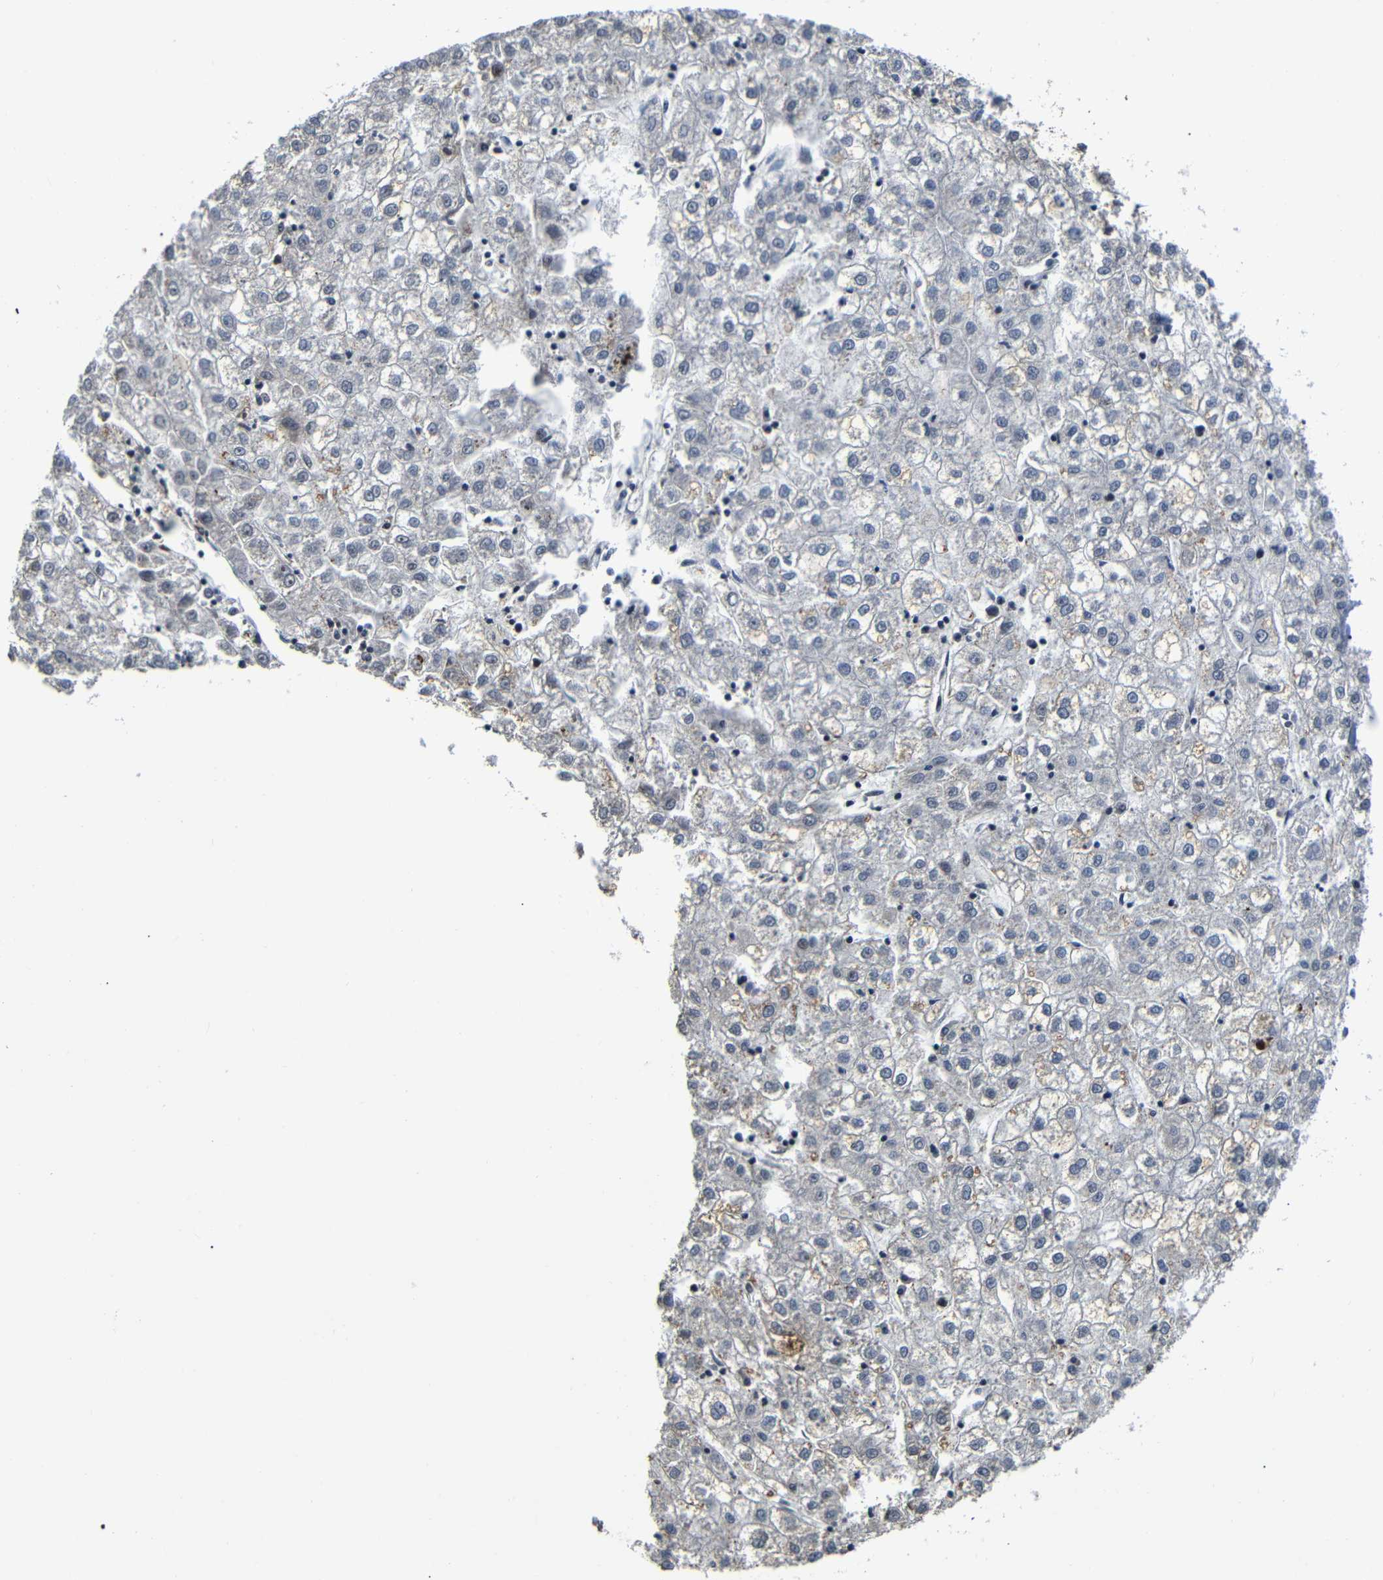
{"staining": {"intensity": "negative", "quantity": "none", "location": "none"}, "tissue": "liver cancer", "cell_type": "Tumor cells", "image_type": "cancer", "snomed": [{"axis": "morphology", "description": "Carcinoma, Hepatocellular, NOS"}, {"axis": "topography", "description": "Liver"}], "caption": "Immunohistochemical staining of human liver hepatocellular carcinoma exhibits no significant staining in tumor cells.", "gene": "AFDN", "patient": {"sex": "male", "age": 72}}